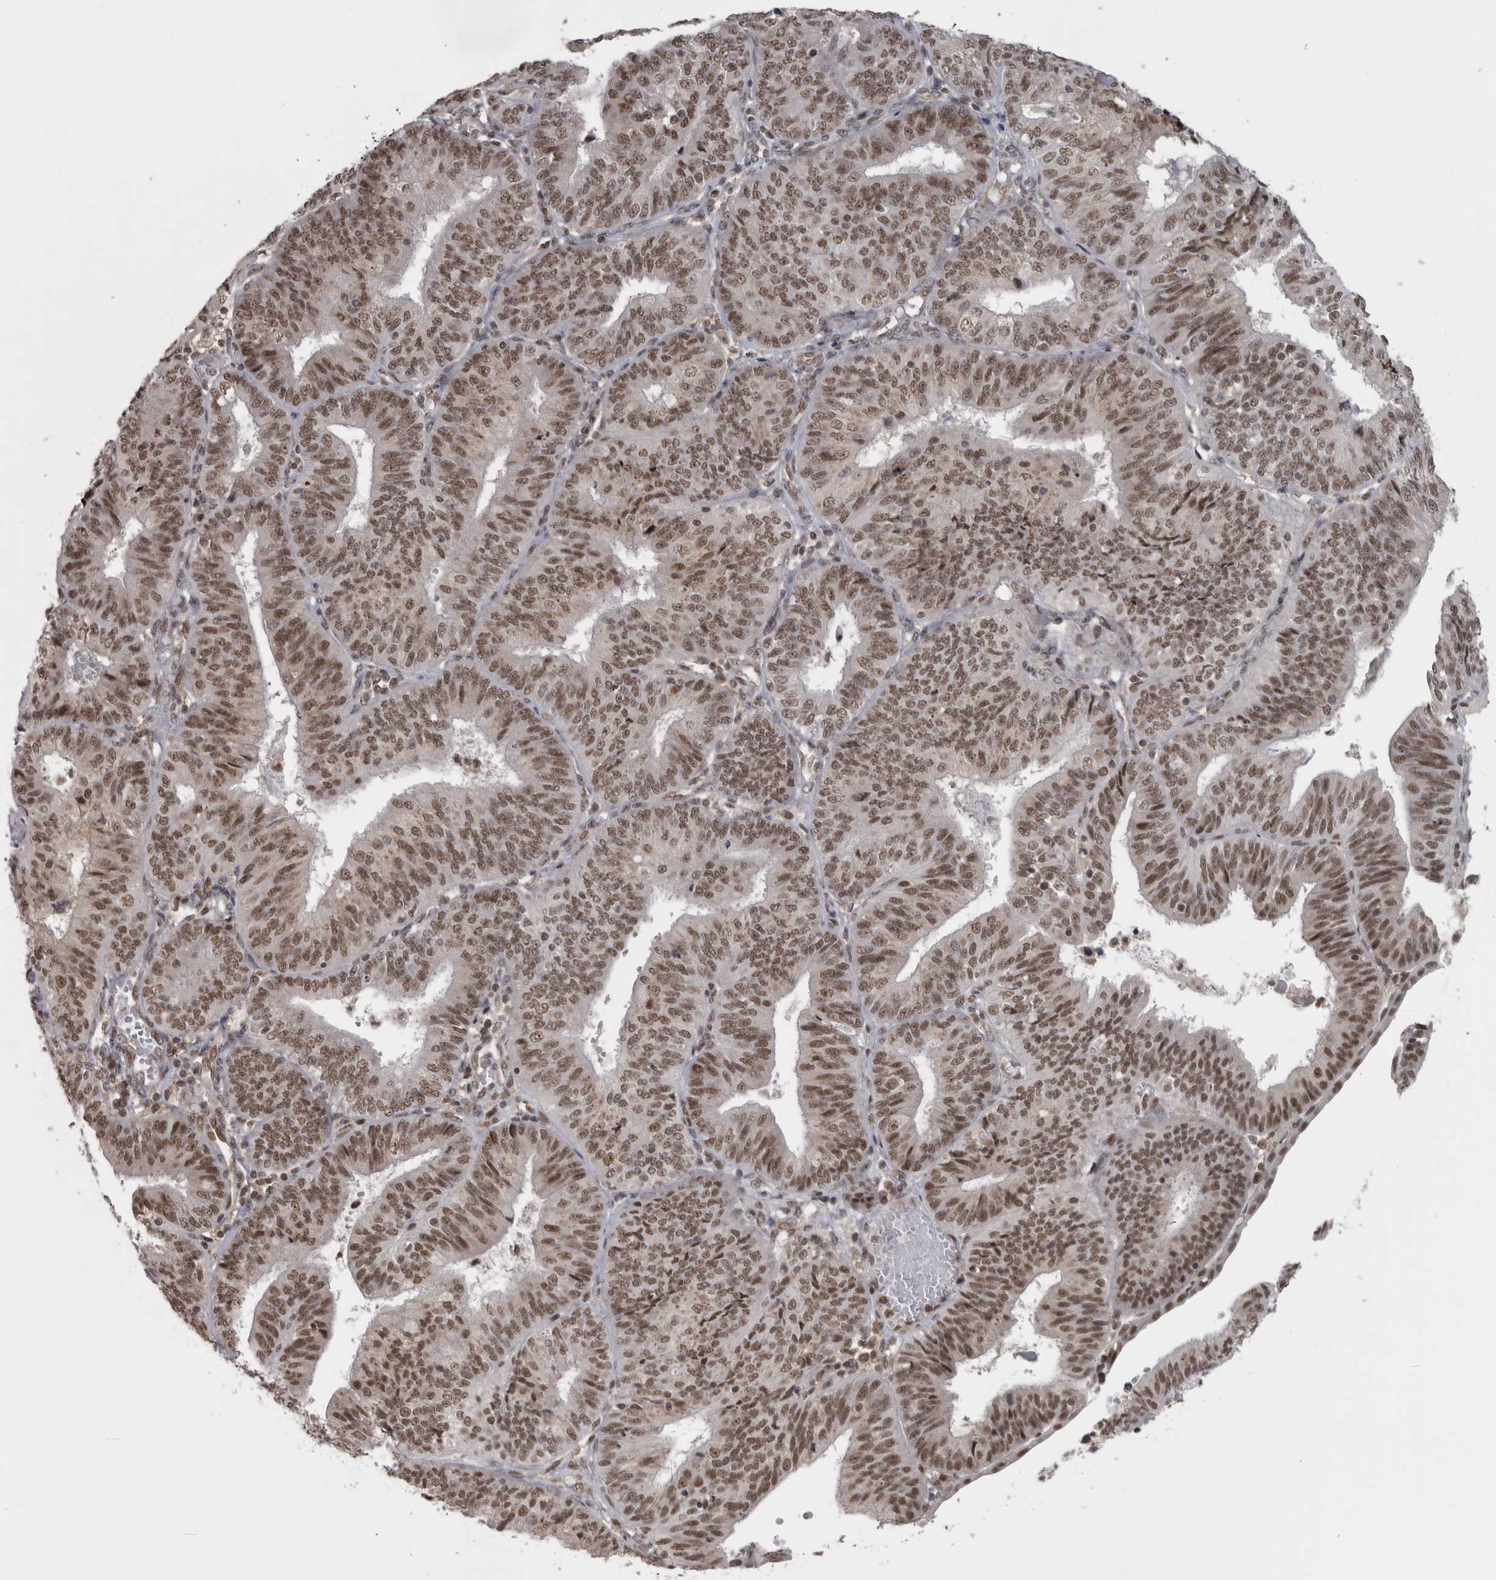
{"staining": {"intensity": "strong", "quantity": ">75%", "location": "nuclear"}, "tissue": "endometrial cancer", "cell_type": "Tumor cells", "image_type": "cancer", "snomed": [{"axis": "morphology", "description": "Adenocarcinoma, NOS"}, {"axis": "topography", "description": "Endometrium"}], "caption": "Endometrial cancer stained with a protein marker shows strong staining in tumor cells.", "gene": "MICU3", "patient": {"sex": "female", "age": 58}}